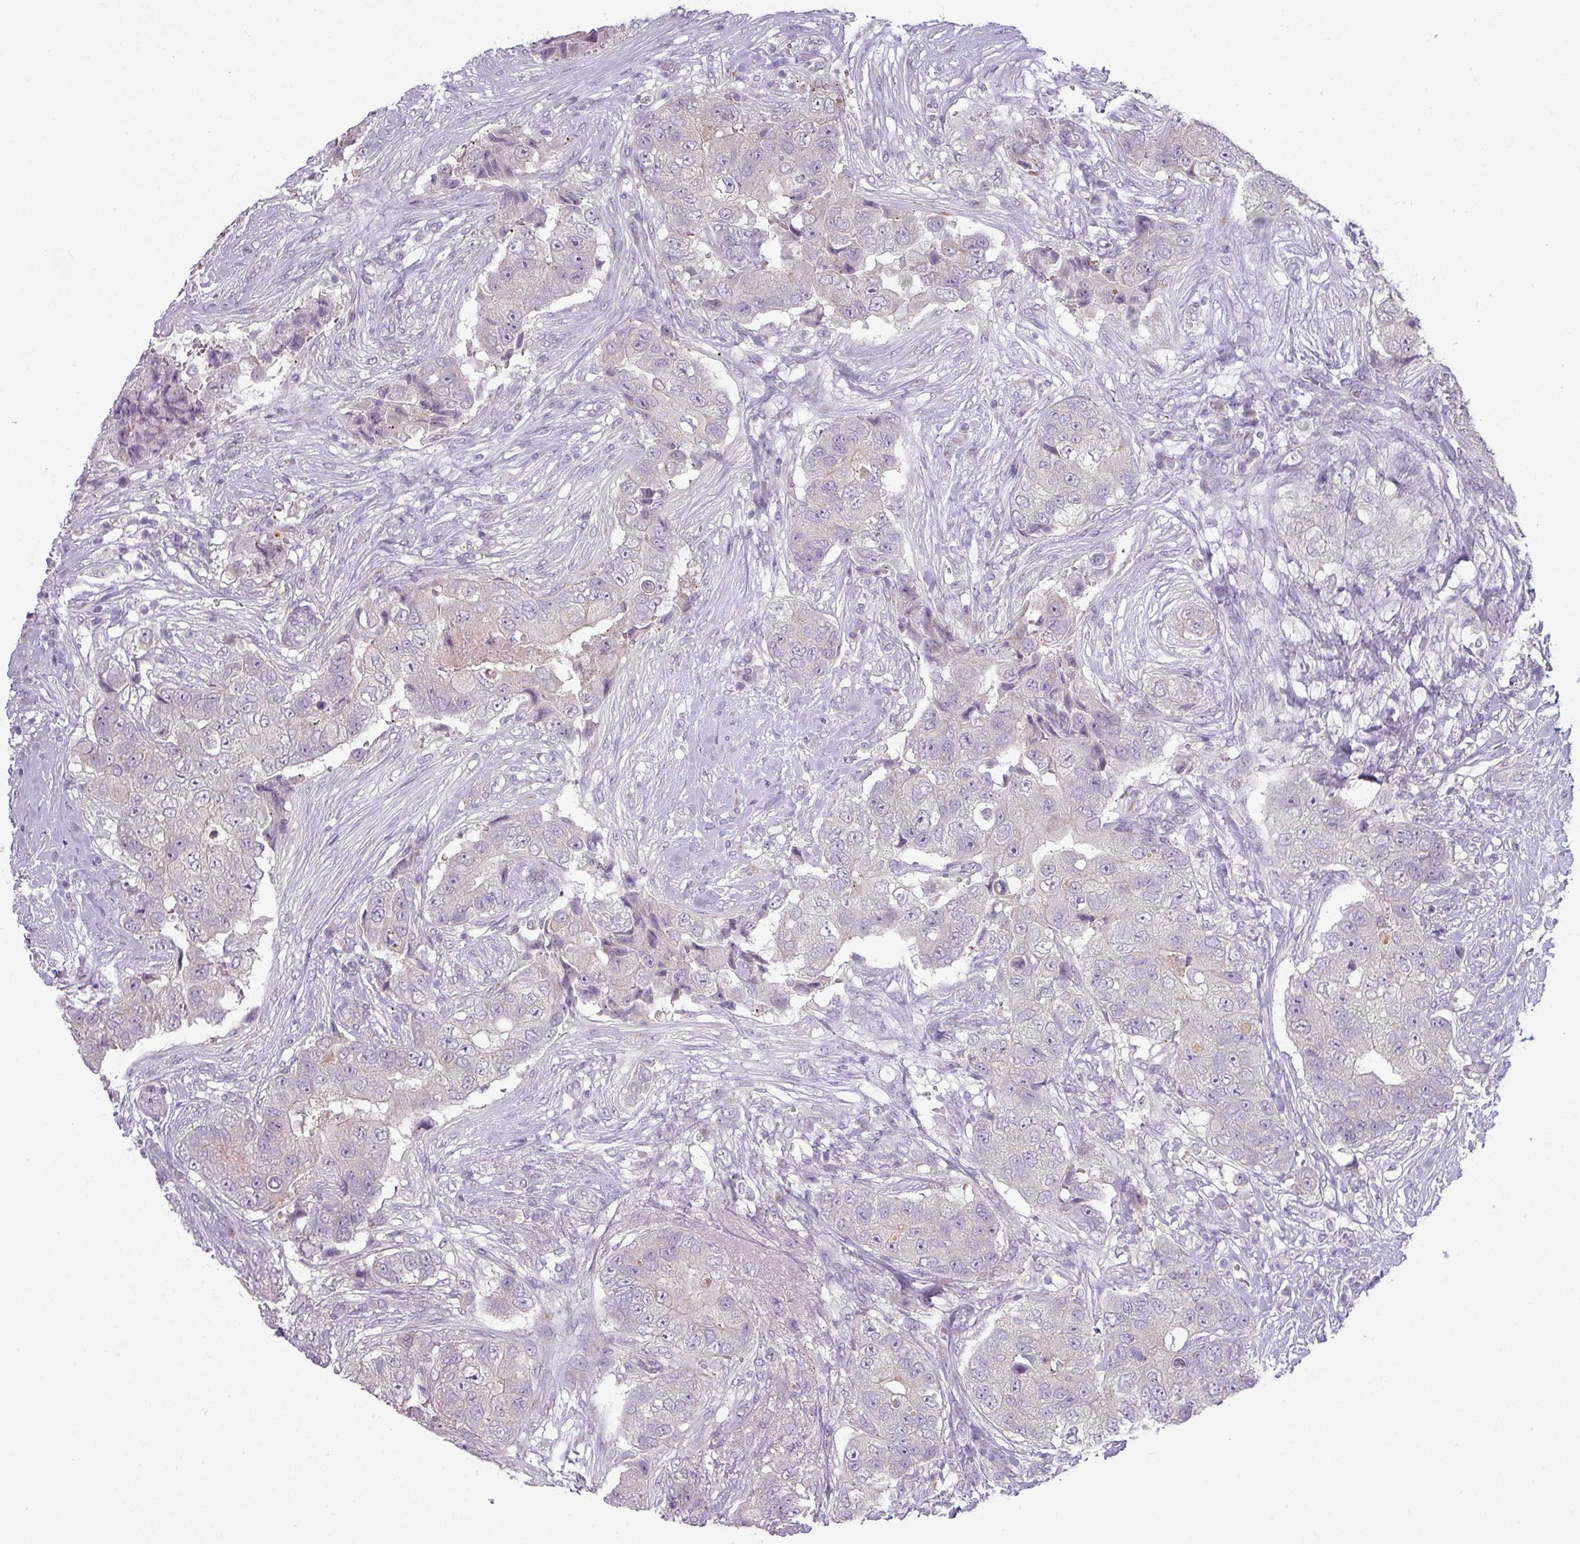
{"staining": {"intensity": "negative", "quantity": "none", "location": "none"}, "tissue": "breast cancer", "cell_type": "Tumor cells", "image_type": "cancer", "snomed": [{"axis": "morphology", "description": "Normal tissue, NOS"}, {"axis": "morphology", "description": "Duct carcinoma"}, {"axis": "topography", "description": "Breast"}], "caption": "This is an immunohistochemistry photomicrograph of human breast cancer. There is no expression in tumor cells.", "gene": "MAGEC3", "patient": {"sex": "female", "age": 62}}